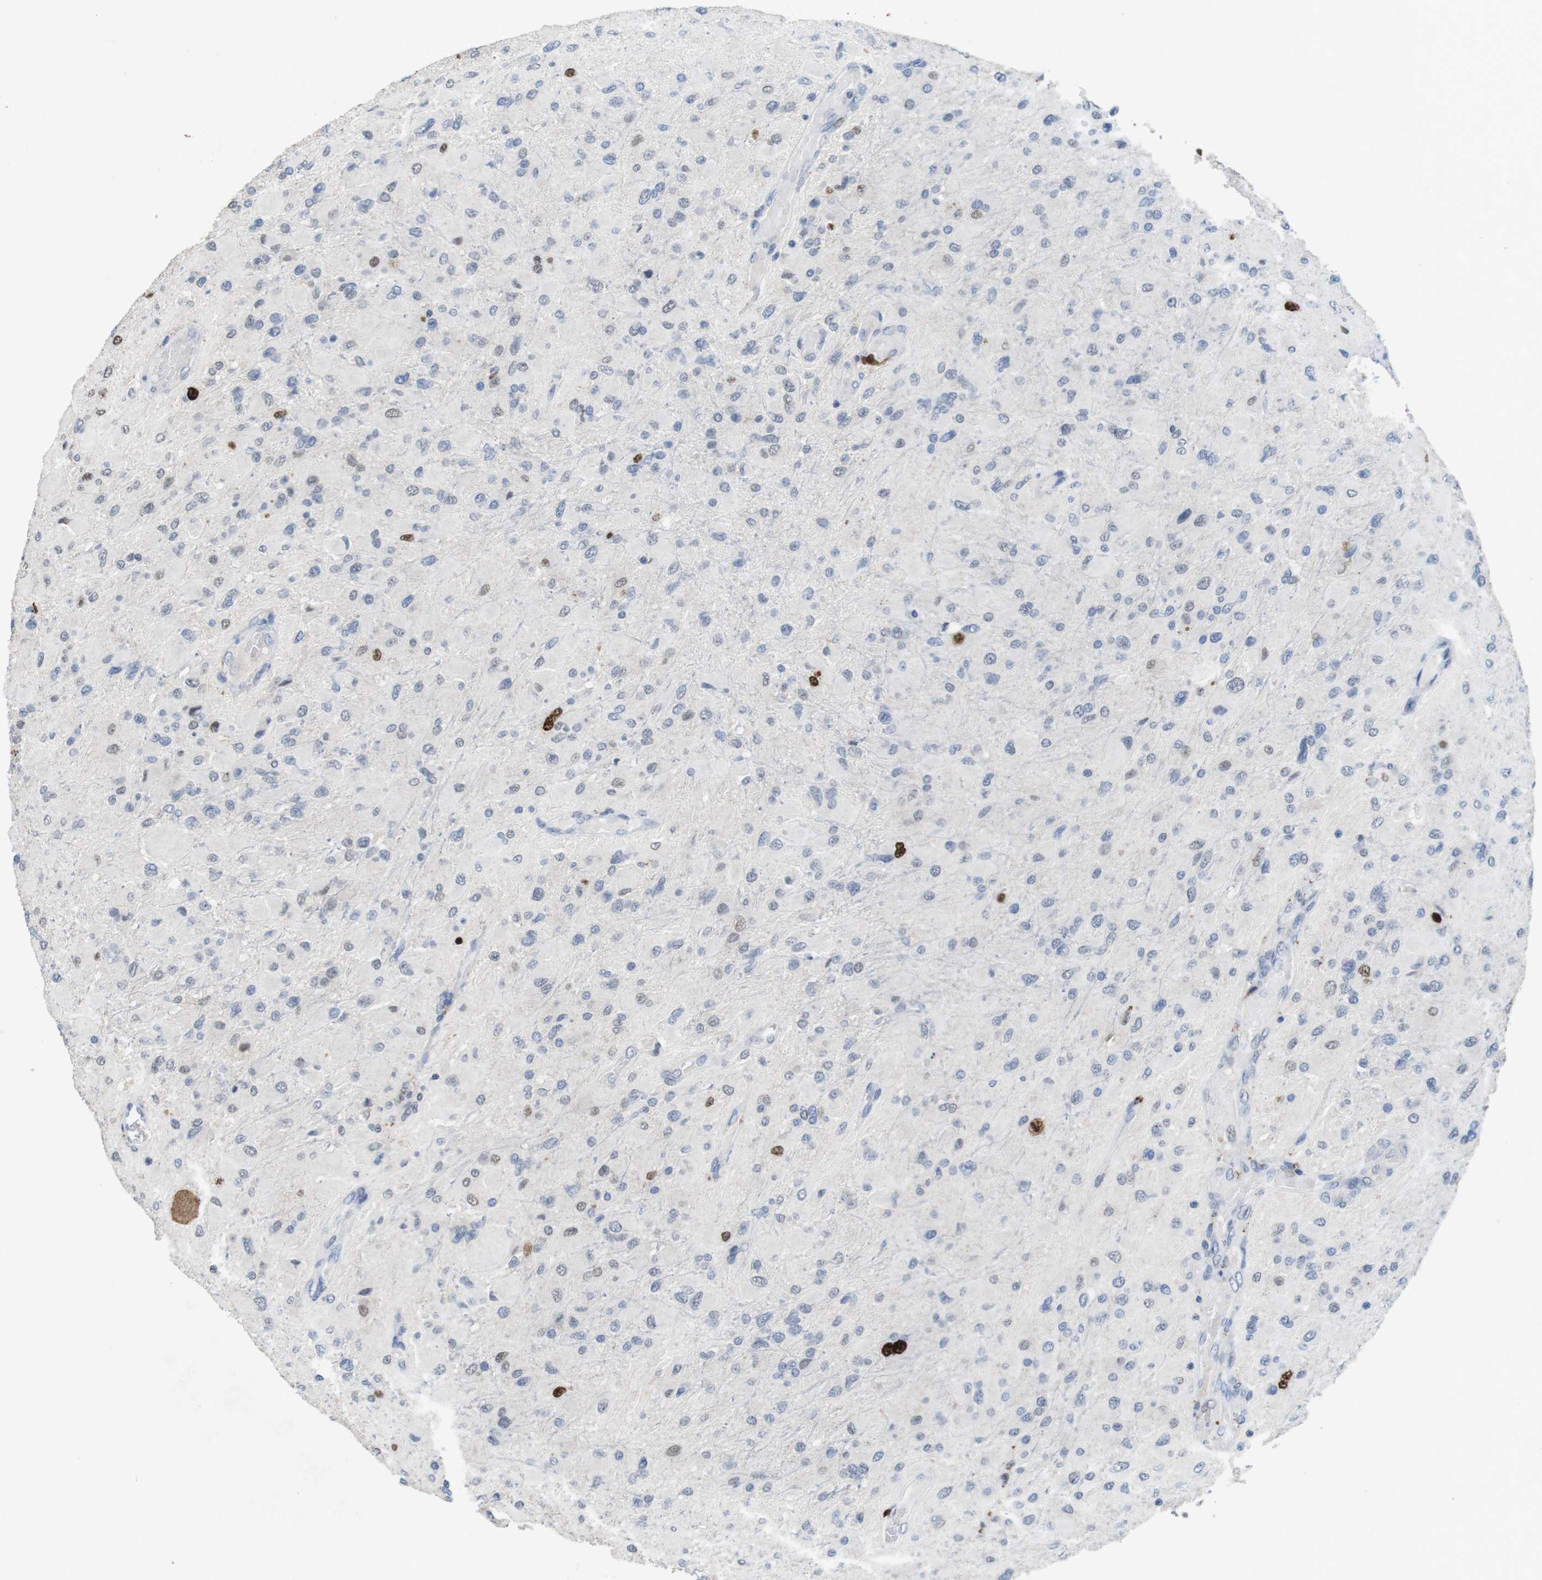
{"staining": {"intensity": "strong", "quantity": "<25%", "location": "nuclear"}, "tissue": "glioma", "cell_type": "Tumor cells", "image_type": "cancer", "snomed": [{"axis": "morphology", "description": "Glioma, malignant, High grade"}, {"axis": "topography", "description": "Cerebral cortex"}], "caption": "IHC image of human glioma stained for a protein (brown), which displays medium levels of strong nuclear staining in approximately <25% of tumor cells.", "gene": "KPNA2", "patient": {"sex": "female", "age": 36}}